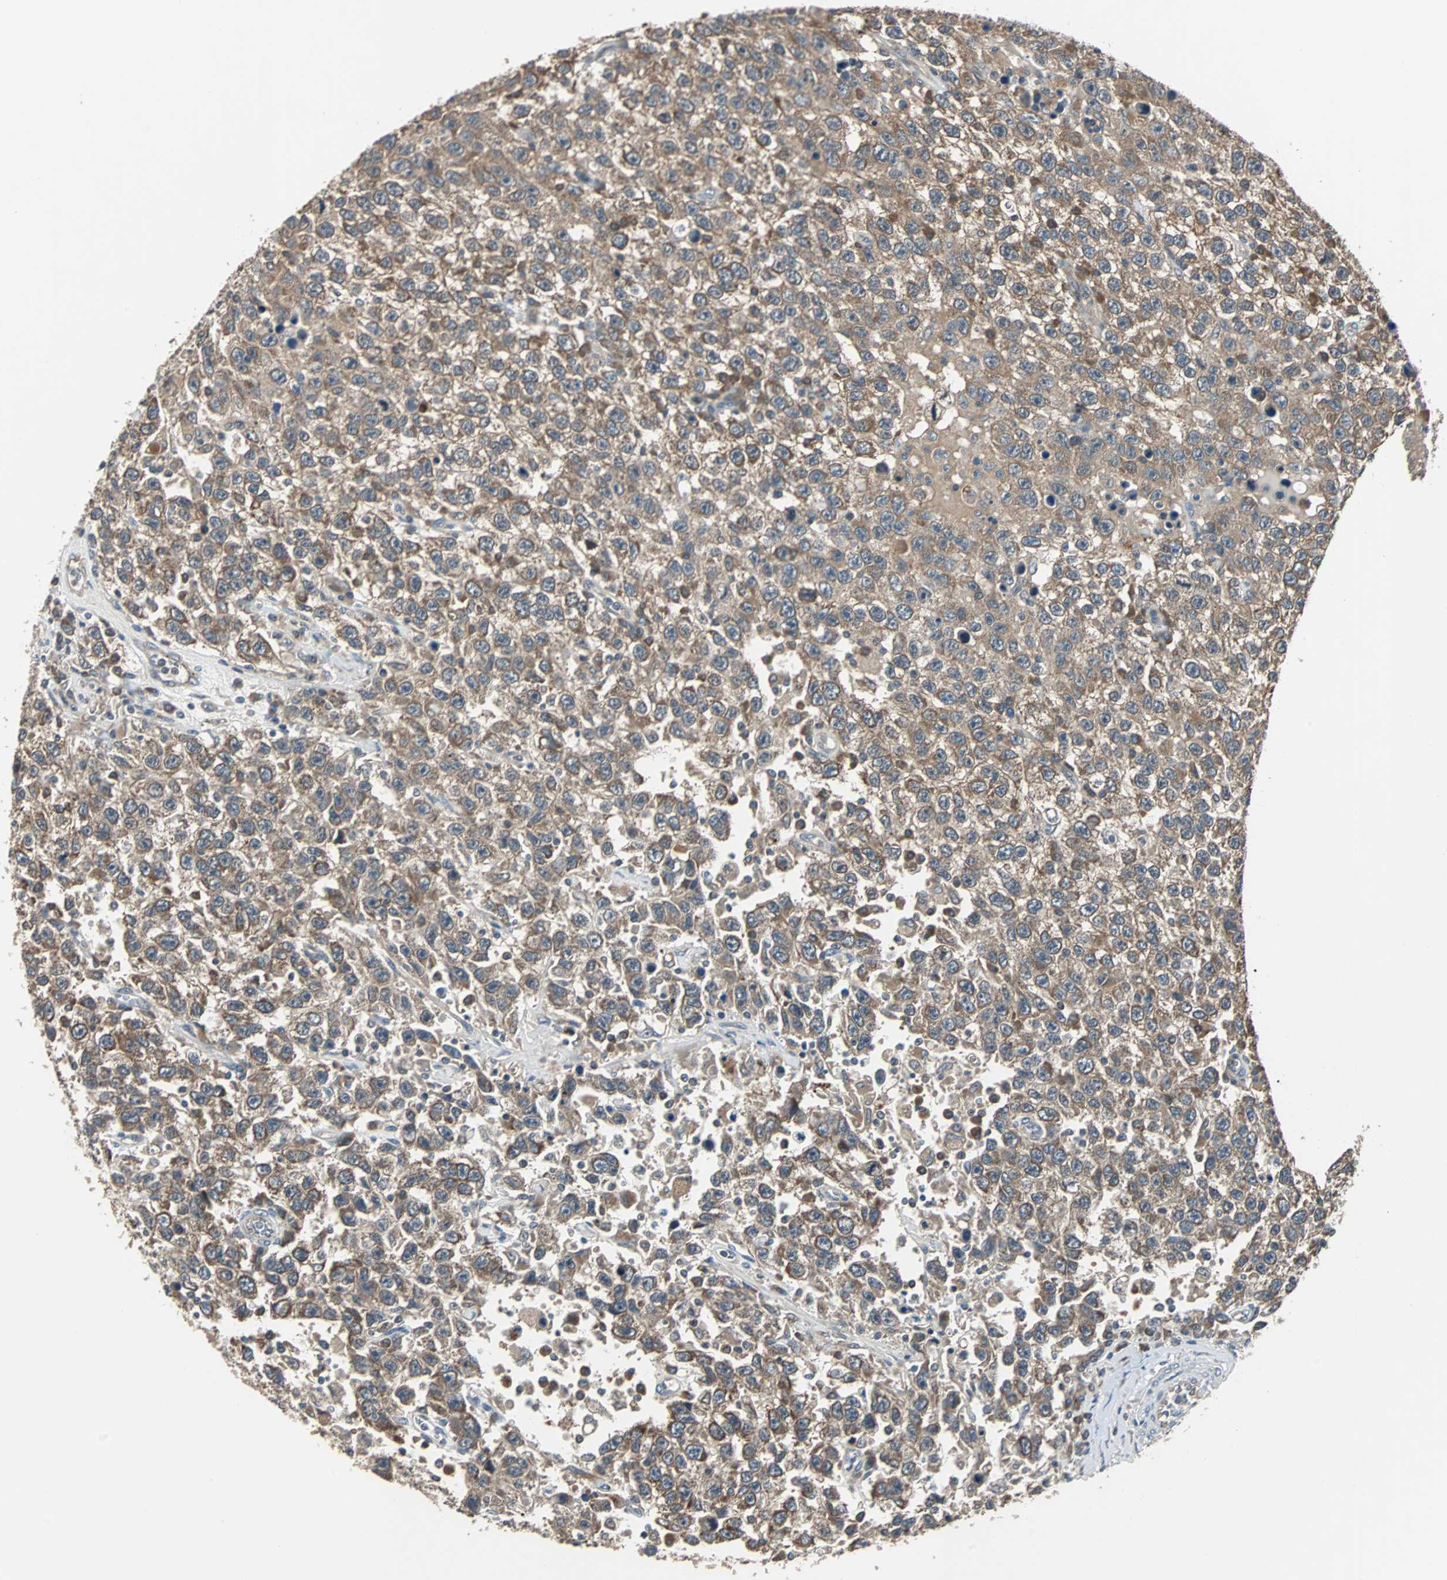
{"staining": {"intensity": "moderate", "quantity": ">75%", "location": "cytoplasmic/membranous"}, "tissue": "testis cancer", "cell_type": "Tumor cells", "image_type": "cancer", "snomed": [{"axis": "morphology", "description": "Seminoma, NOS"}, {"axis": "topography", "description": "Testis"}], "caption": "Protein staining of seminoma (testis) tissue demonstrates moderate cytoplasmic/membranous positivity in approximately >75% of tumor cells.", "gene": "ARF1", "patient": {"sex": "male", "age": 41}}